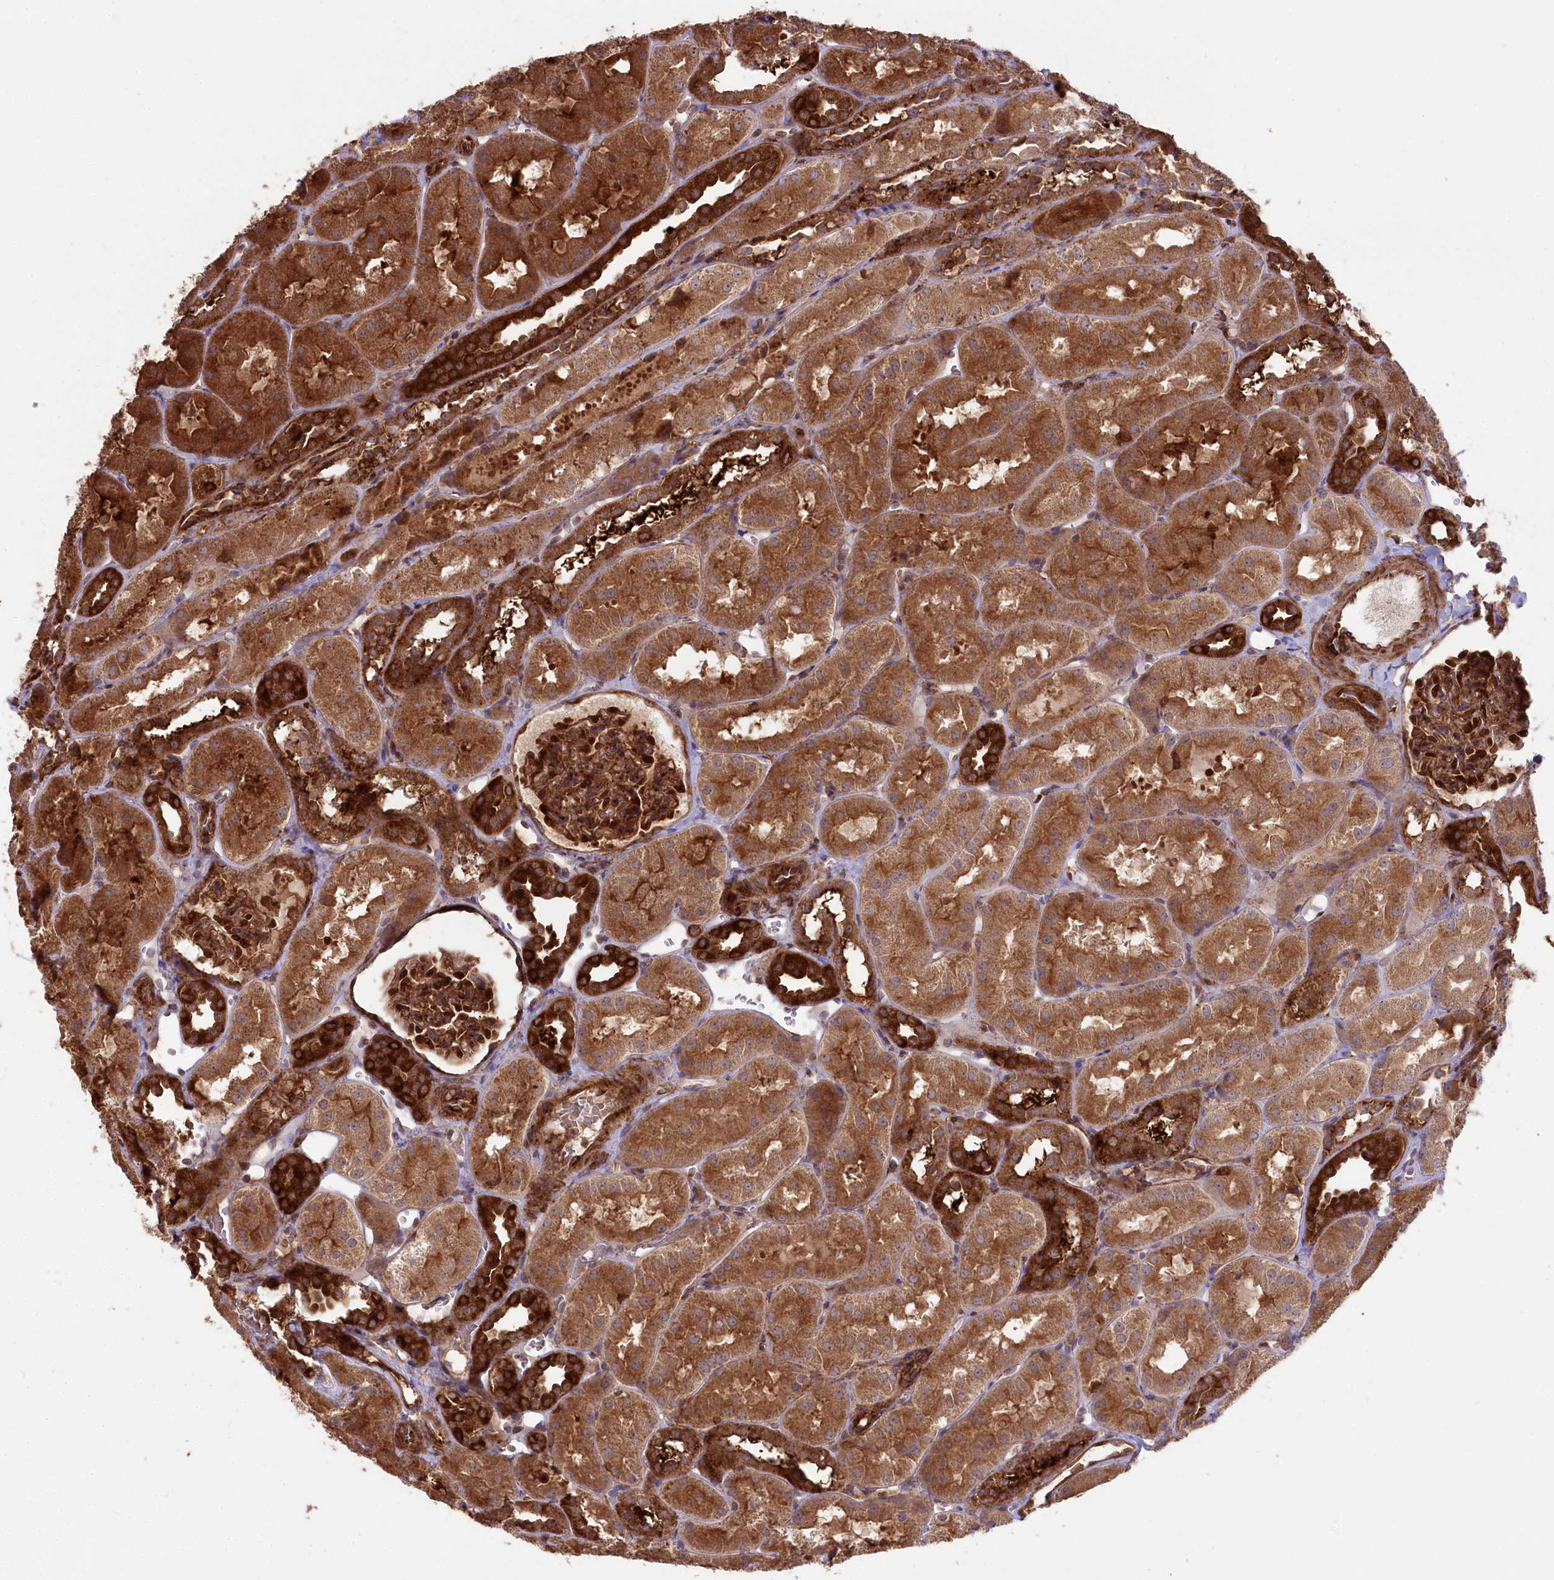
{"staining": {"intensity": "strong", "quantity": ">75%", "location": "cytoplasmic/membranous"}, "tissue": "kidney", "cell_type": "Cells in glomeruli", "image_type": "normal", "snomed": [{"axis": "morphology", "description": "Normal tissue, NOS"}, {"axis": "topography", "description": "Kidney"}, {"axis": "topography", "description": "Urinary bladder"}], "caption": "The photomicrograph exhibits a brown stain indicating the presence of a protein in the cytoplasmic/membranous of cells in glomeruli in kidney. Nuclei are stained in blue.", "gene": "CCDC91", "patient": {"sex": "male", "age": 16}}